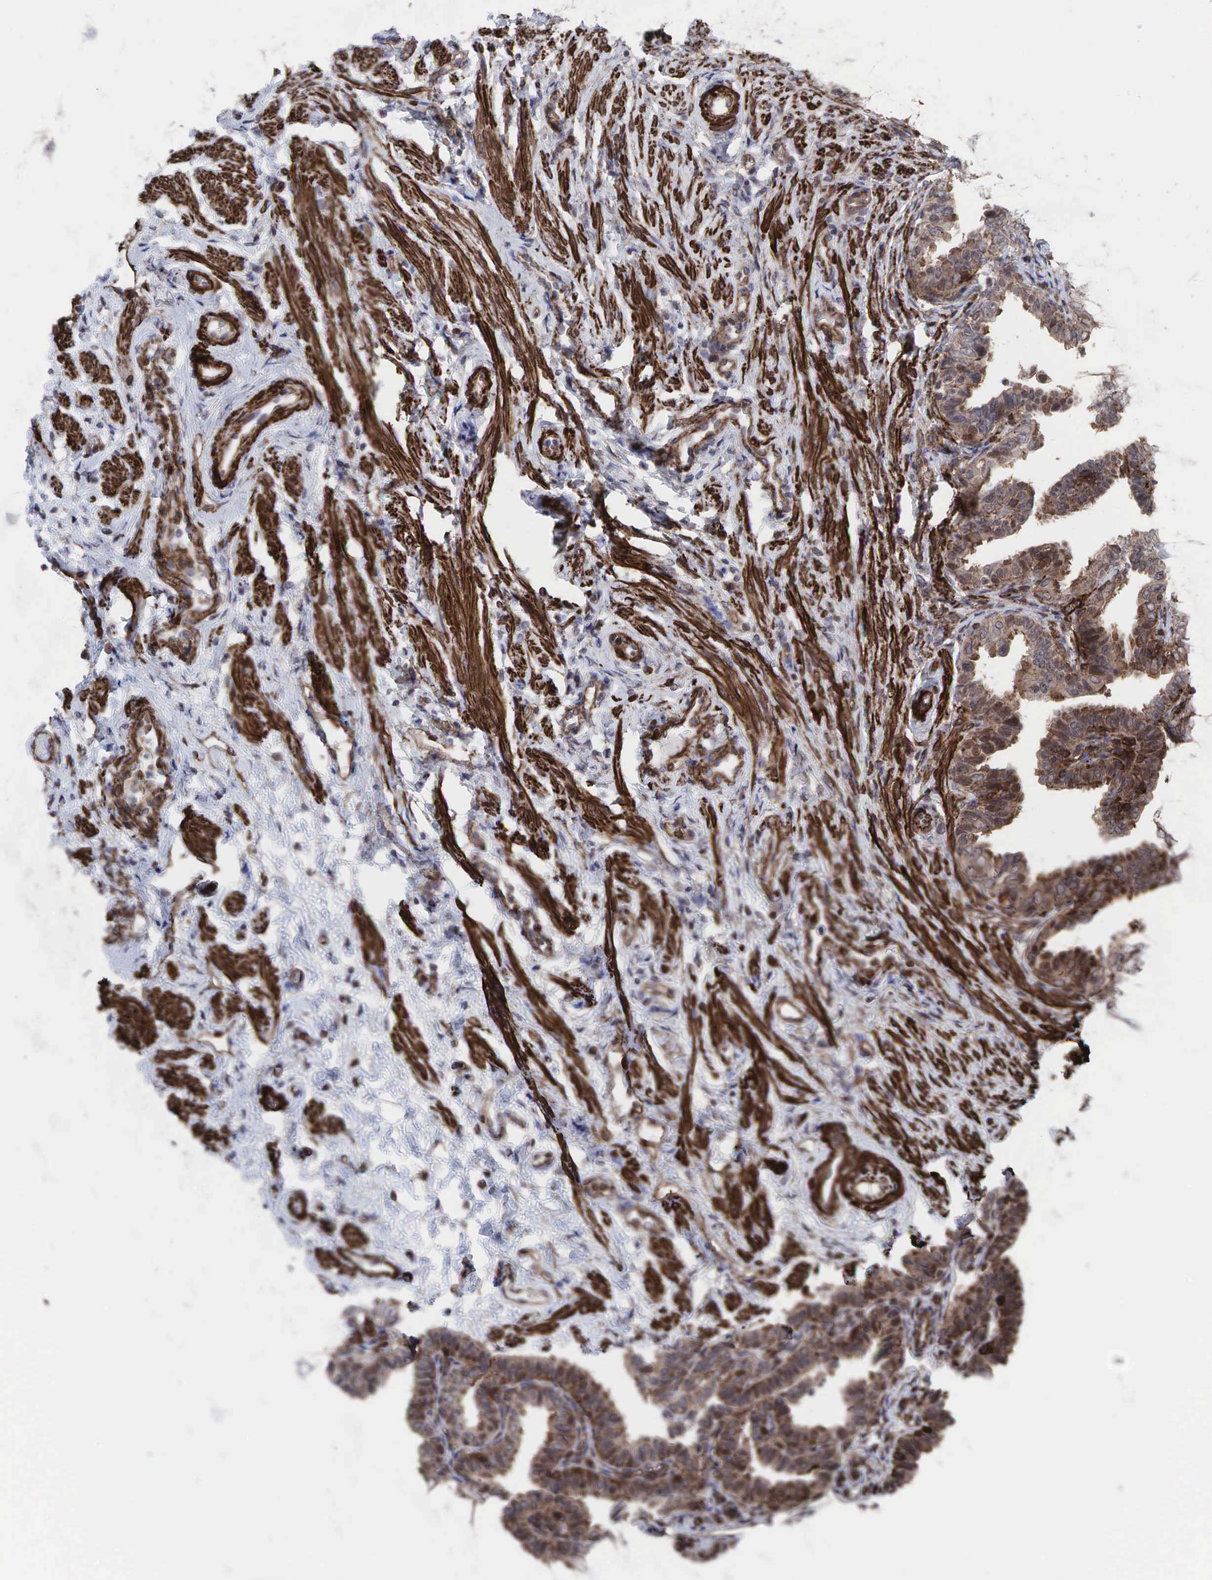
{"staining": {"intensity": "weak", "quantity": ">75%", "location": "cytoplasmic/membranous"}, "tissue": "fallopian tube", "cell_type": "Glandular cells", "image_type": "normal", "snomed": [{"axis": "morphology", "description": "Normal tissue, NOS"}, {"axis": "topography", "description": "Fallopian tube"}], "caption": "Immunohistochemical staining of benign human fallopian tube shows weak cytoplasmic/membranous protein expression in about >75% of glandular cells.", "gene": "GPRASP1", "patient": {"sex": "female", "age": 41}}